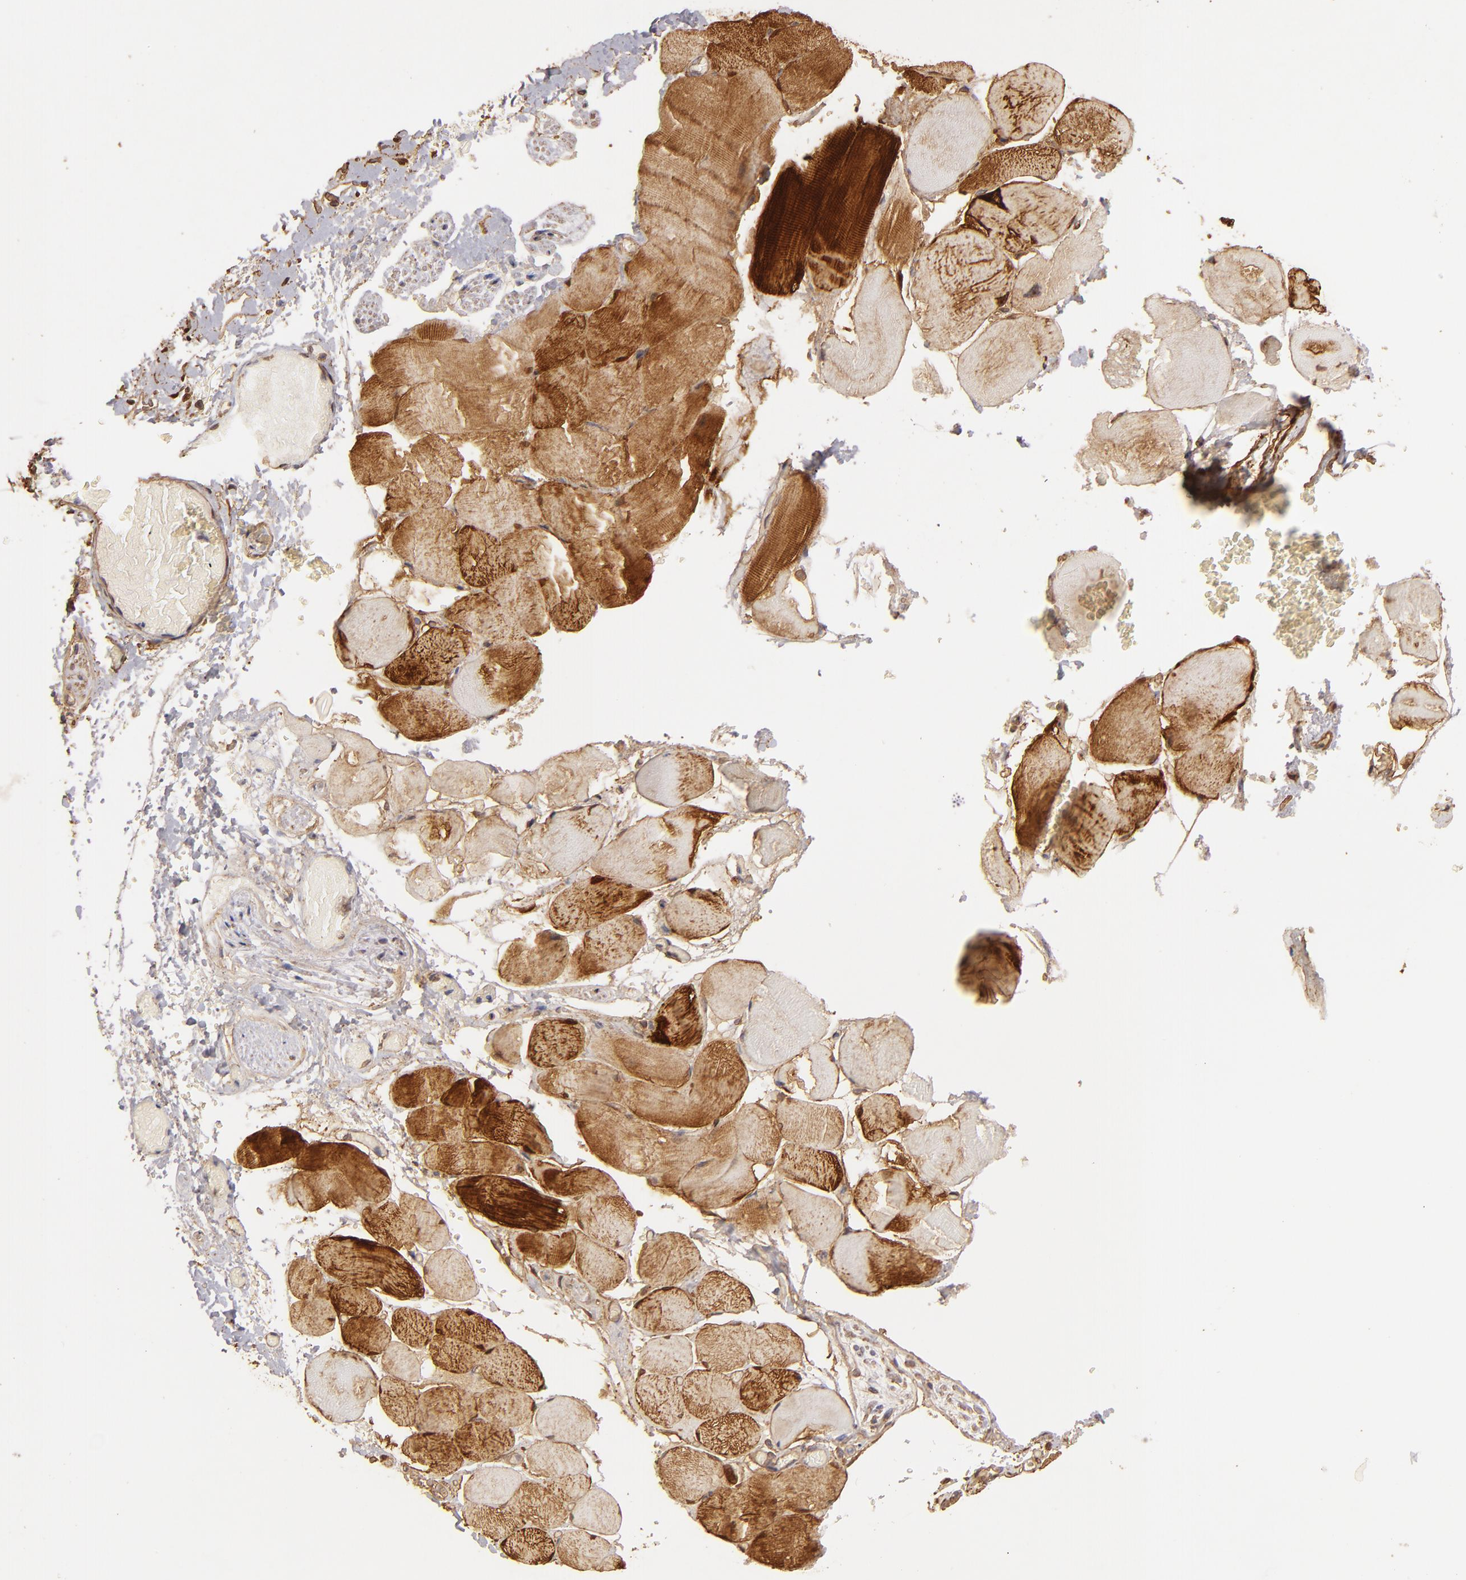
{"staining": {"intensity": "moderate", "quantity": ">75%", "location": "cytoplasmic/membranous,nuclear"}, "tissue": "skeletal muscle", "cell_type": "Myocytes", "image_type": "normal", "snomed": [{"axis": "morphology", "description": "Normal tissue, NOS"}, {"axis": "topography", "description": "Skeletal muscle"}, {"axis": "topography", "description": "Soft tissue"}], "caption": "Immunohistochemistry (IHC) photomicrograph of unremarkable skeletal muscle: human skeletal muscle stained using immunohistochemistry (IHC) shows medium levels of moderate protein expression localized specifically in the cytoplasmic/membranous,nuclear of myocytes, appearing as a cytoplasmic/membranous,nuclear brown color.", "gene": "HSPB6", "patient": {"sex": "female", "age": 58}}